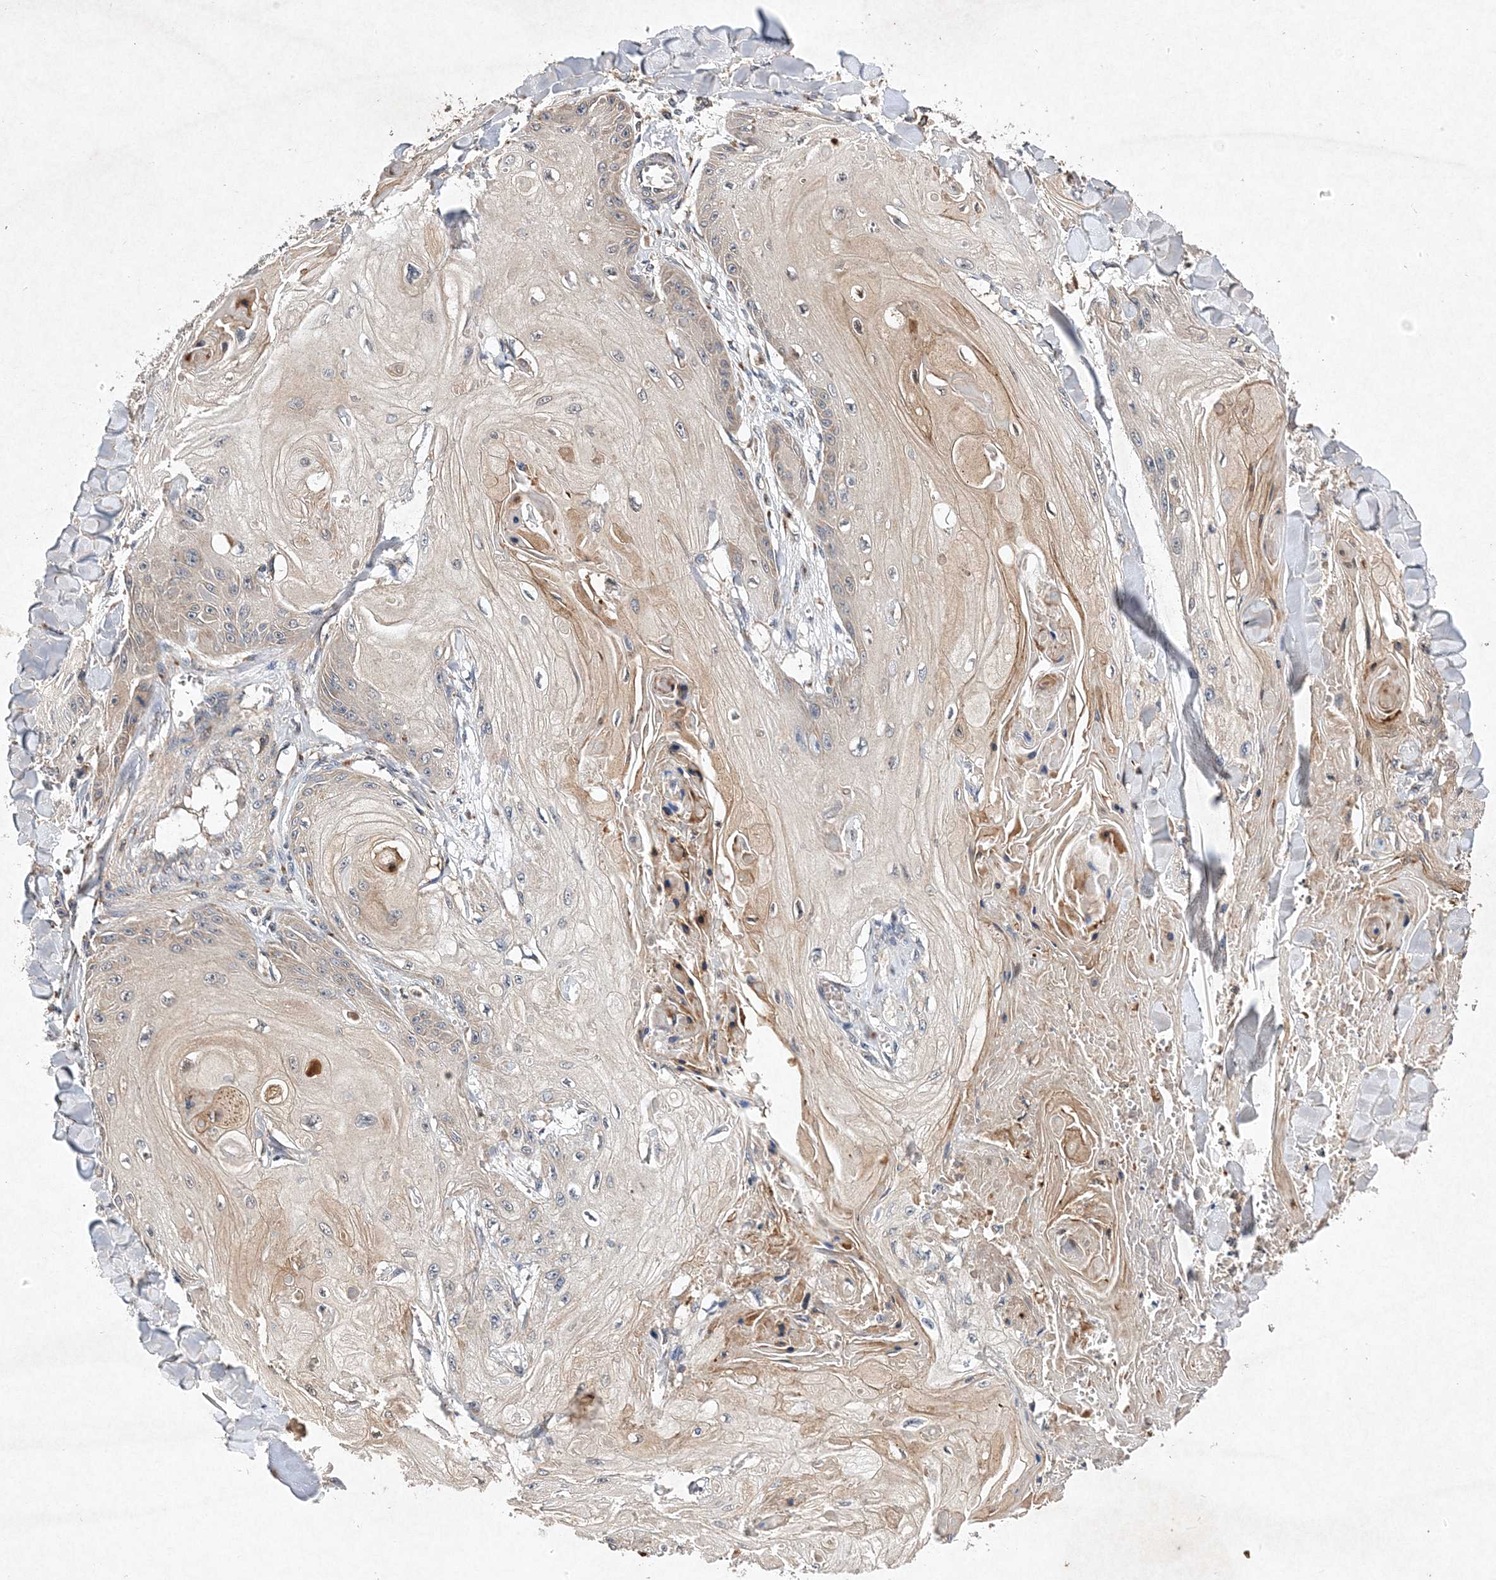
{"staining": {"intensity": "weak", "quantity": "<25%", "location": "cytoplasmic/membranous"}, "tissue": "skin cancer", "cell_type": "Tumor cells", "image_type": "cancer", "snomed": [{"axis": "morphology", "description": "Squamous cell carcinoma, NOS"}, {"axis": "topography", "description": "Skin"}], "caption": "Histopathology image shows no significant protein staining in tumor cells of skin squamous cell carcinoma.", "gene": "PROSER1", "patient": {"sex": "male", "age": 74}}